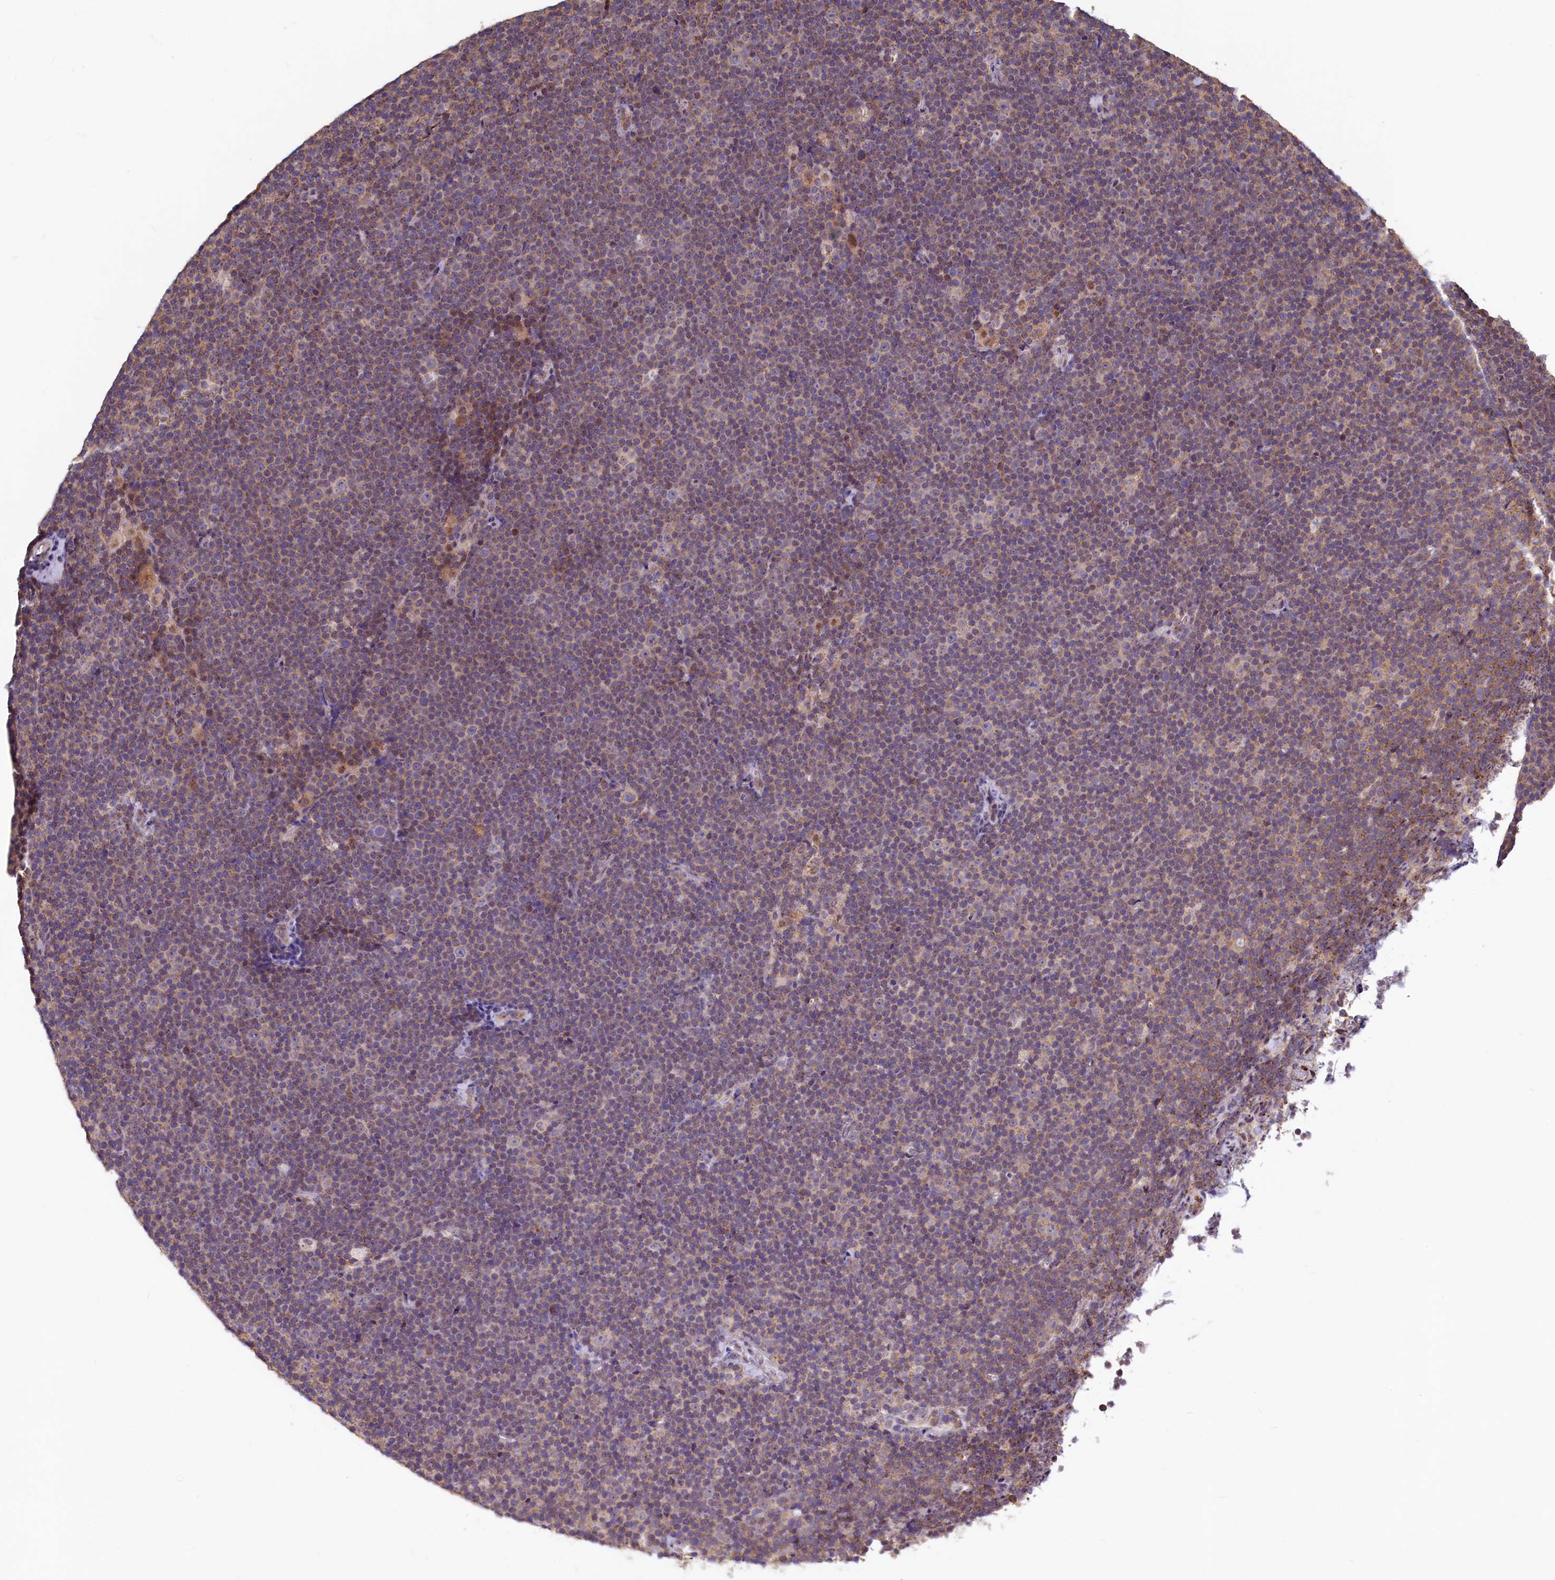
{"staining": {"intensity": "moderate", "quantity": ">75%", "location": "cytoplasmic/membranous"}, "tissue": "lymphoma", "cell_type": "Tumor cells", "image_type": "cancer", "snomed": [{"axis": "morphology", "description": "Malignant lymphoma, non-Hodgkin's type, Low grade"}, {"axis": "topography", "description": "Lymph node"}], "caption": "Malignant lymphoma, non-Hodgkin's type (low-grade) tissue demonstrates moderate cytoplasmic/membranous expression in about >75% of tumor cells, visualized by immunohistochemistry.", "gene": "SEC24C", "patient": {"sex": "female", "age": 67}}